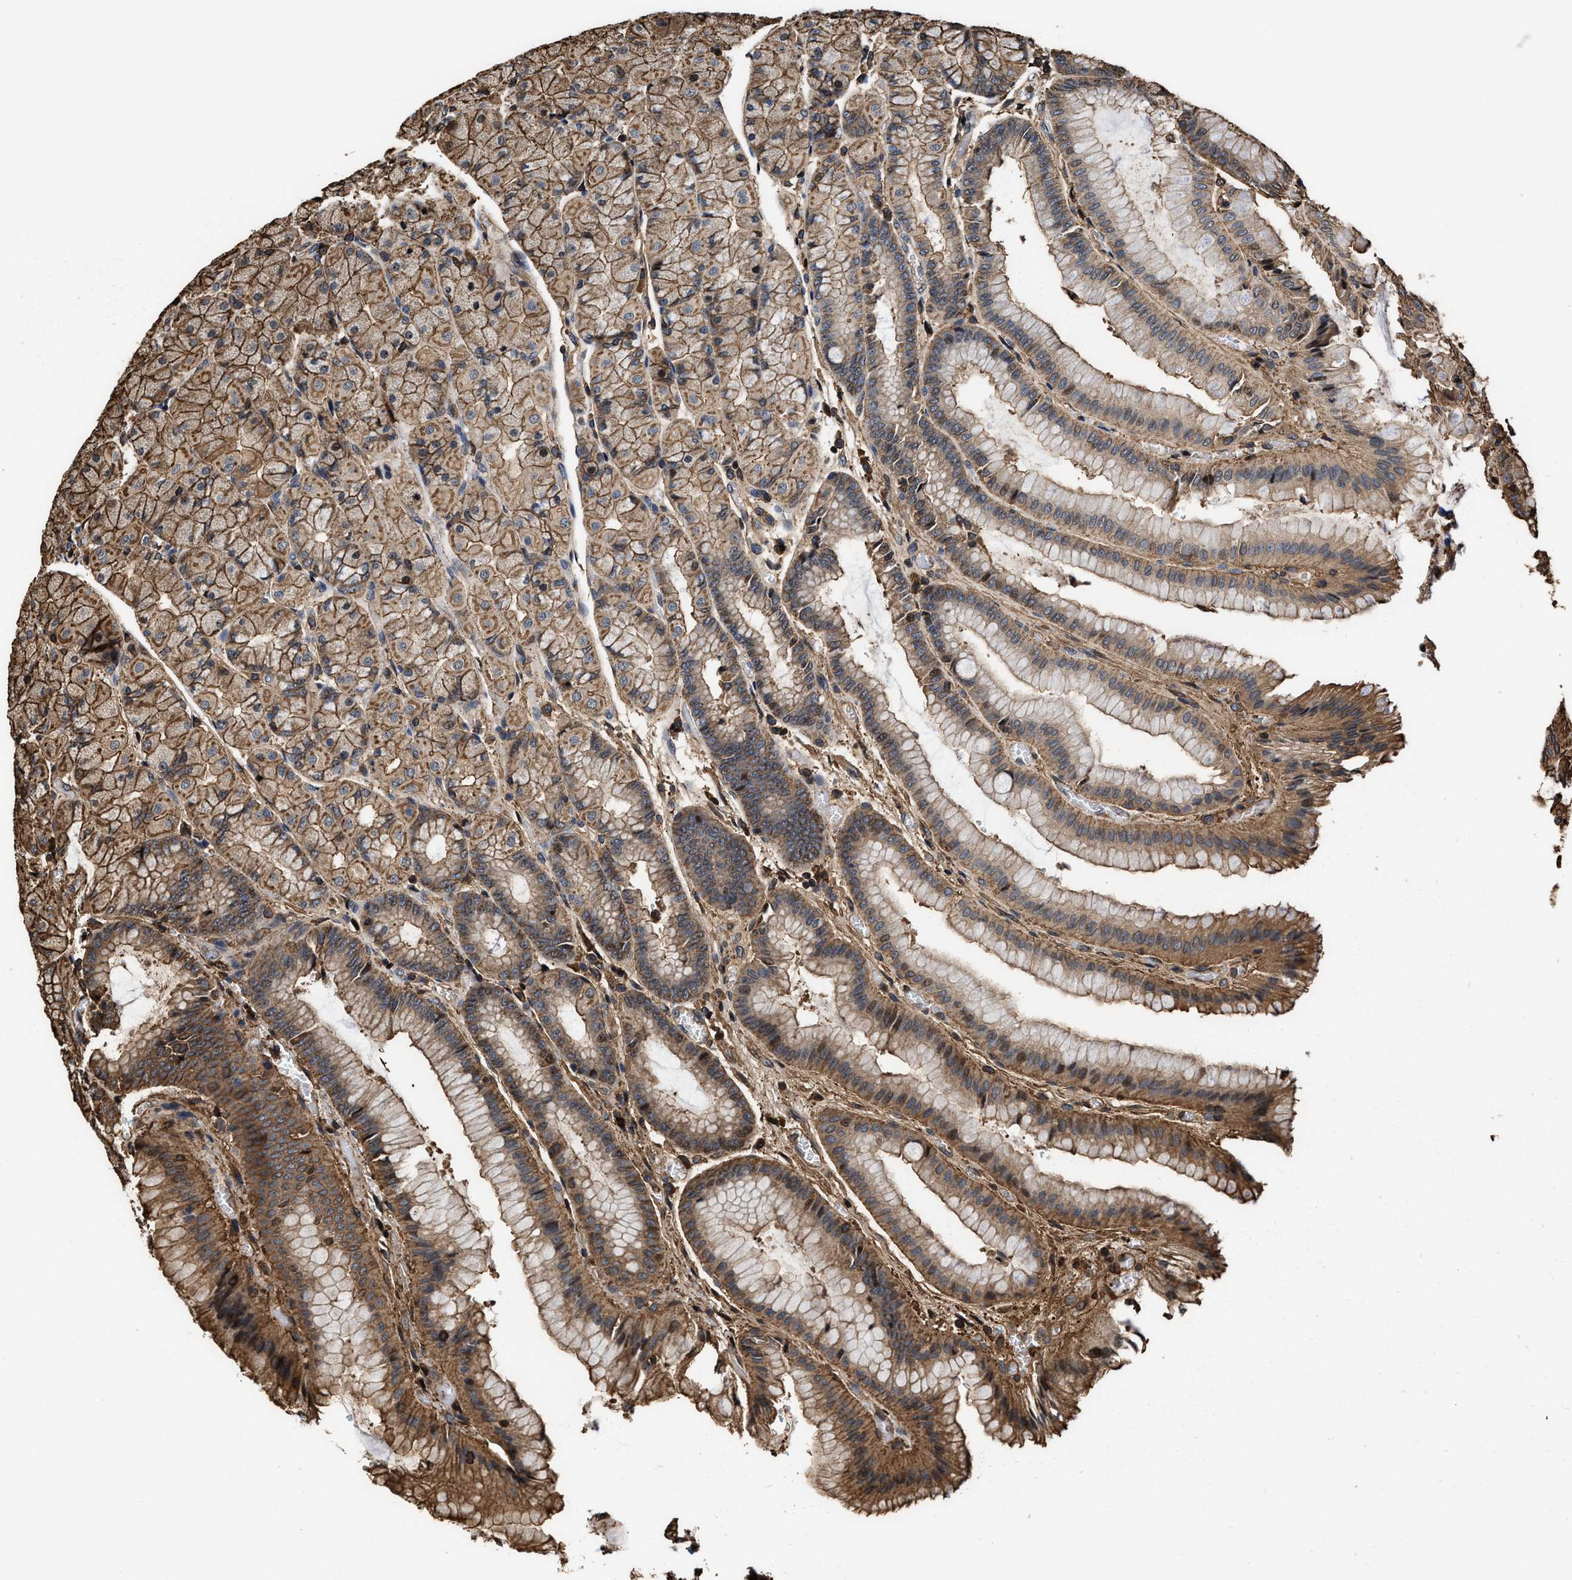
{"staining": {"intensity": "moderate", "quantity": ">75%", "location": "cytoplasmic/membranous"}, "tissue": "stomach", "cell_type": "Glandular cells", "image_type": "normal", "snomed": [{"axis": "morphology", "description": "Normal tissue, NOS"}, {"axis": "morphology", "description": "Carcinoid, malignant, NOS"}, {"axis": "topography", "description": "Stomach, upper"}], "caption": "Moderate cytoplasmic/membranous positivity is present in about >75% of glandular cells in unremarkable stomach.", "gene": "KBTBD2", "patient": {"sex": "male", "age": 39}}